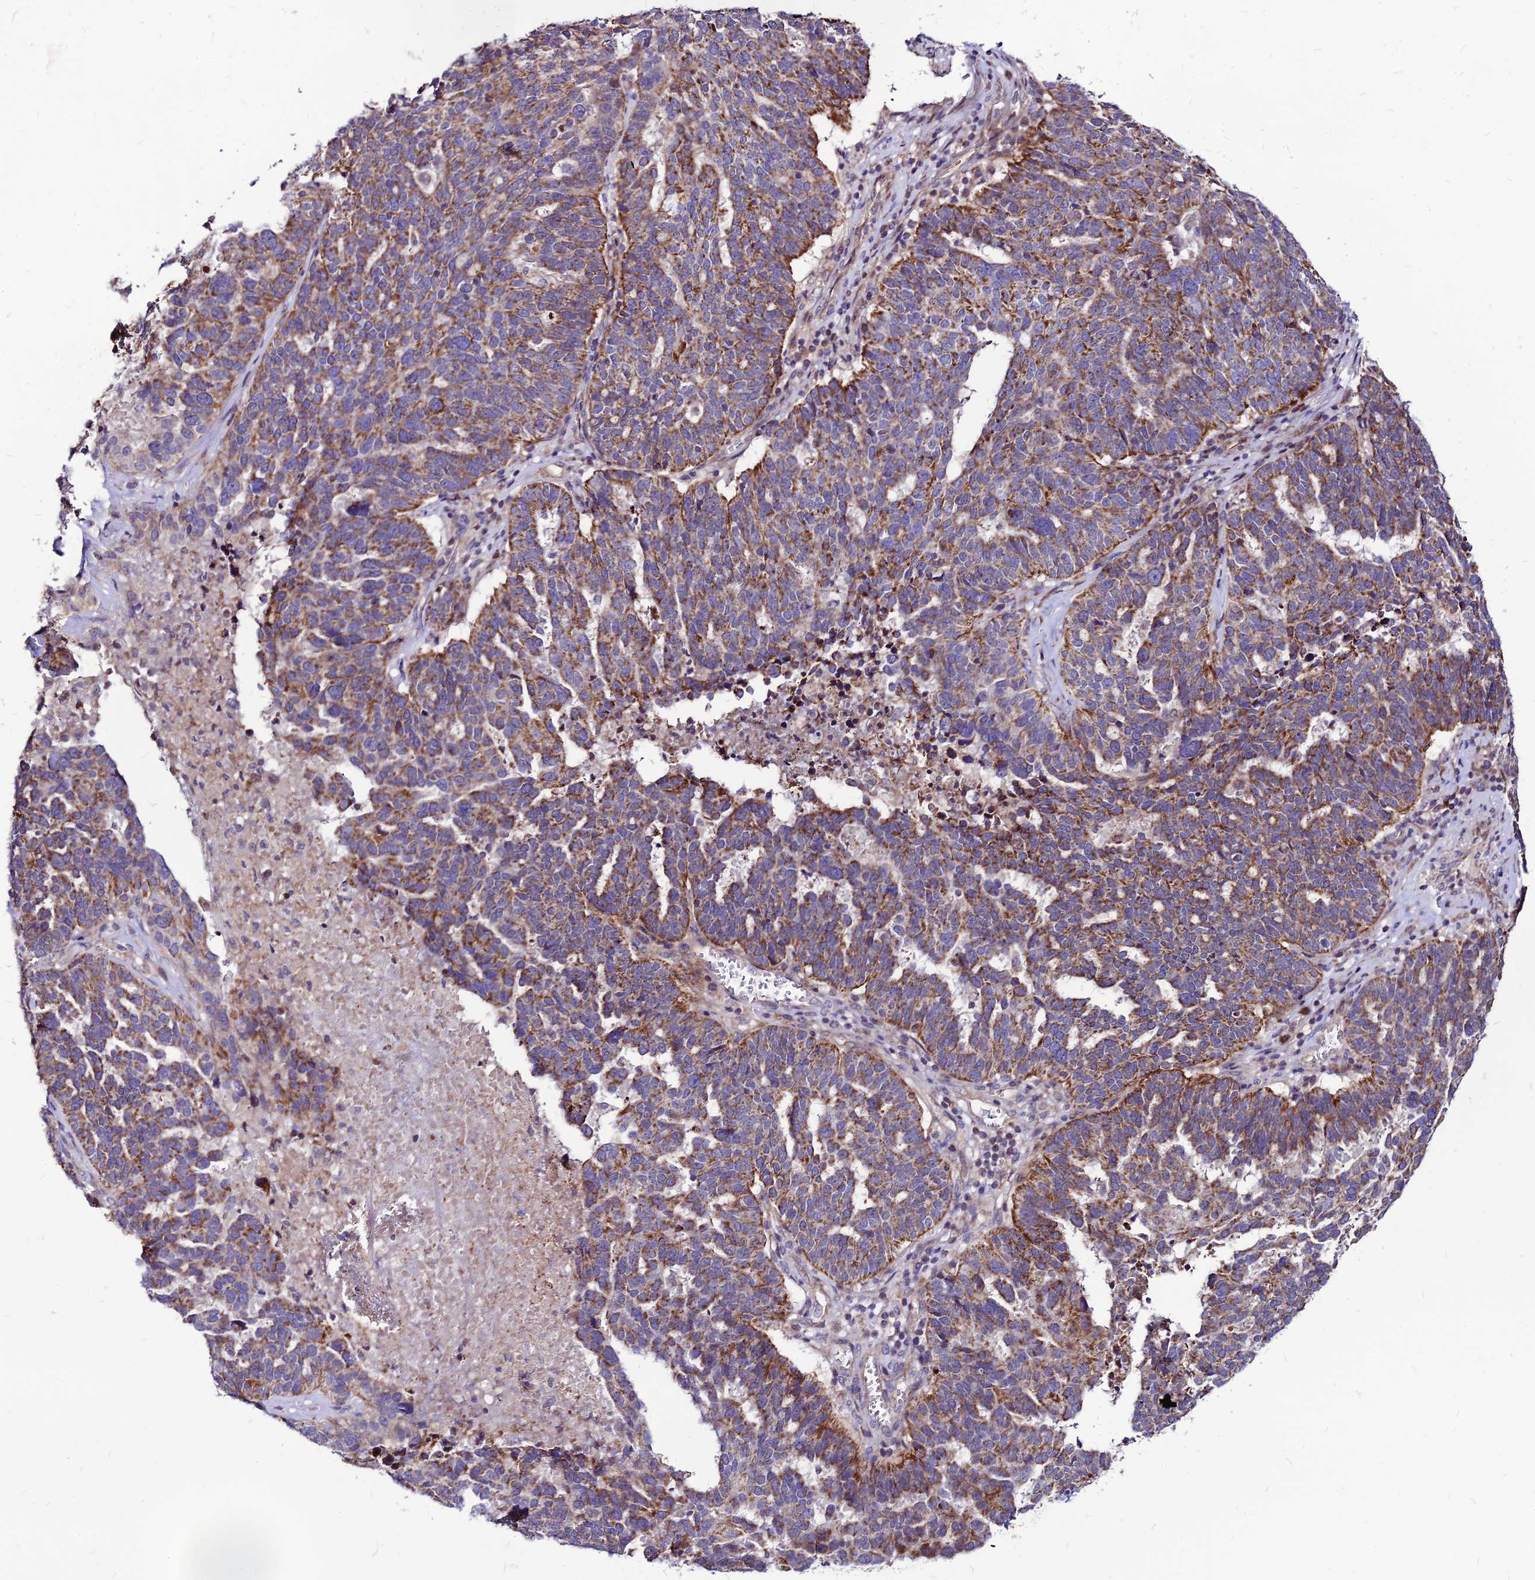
{"staining": {"intensity": "moderate", "quantity": ">75%", "location": "cytoplasmic/membranous"}, "tissue": "ovarian cancer", "cell_type": "Tumor cells", "image_type": "cancer", "snomed": [{"axis": "morphology", "description": "Cystadenocarcinoma, serous, NOS"}, {"axis": "topography", "description": "Ovary"}], "caption": "Immunohistochemistry (DAB (3,3'-diaminobenzidine)) staining of ovarian cancer shows moderate cytoplasmic/membranous protein positivity in approximately >75% of tumor cells.", "gene": "ECI1", "patient": {"sex": "female", "age": 59}}